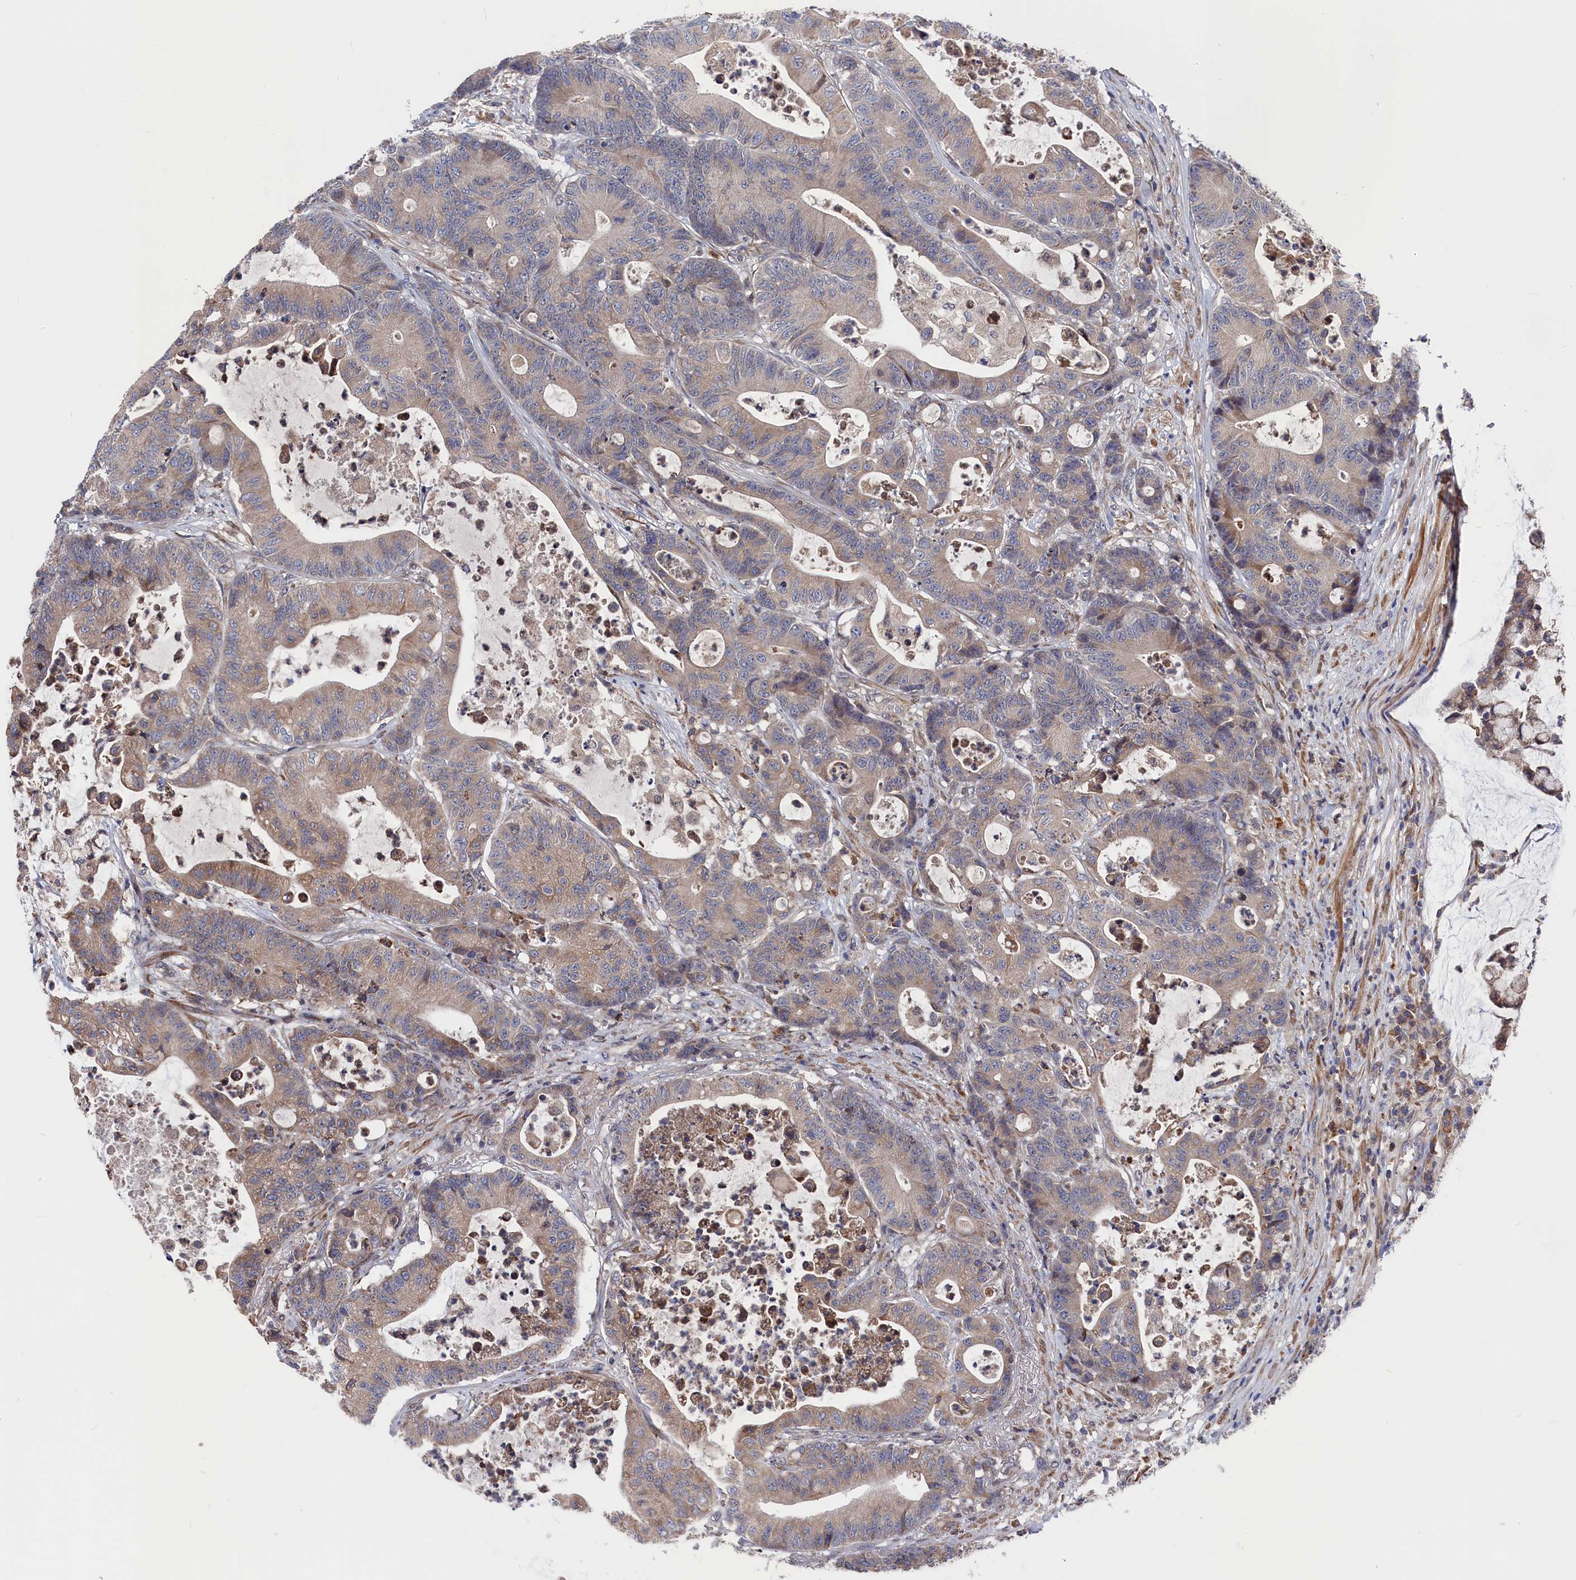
{"staining": {"intensity": "weak", "quantity": ">75%", "location": "cytoplasmic/membranous"}, "tissue": "colorectal cancer", "cell_type": "Tumor cells", "image_type": "cancer", "snomed": [{"axis": "morphology", "description": "Adenocarcinoma, NOS"}, {"axis": "topography", "description": "Colon"}], "caption": "Tumor cells show weak cytoplasmic/membranous positivity in about >75% of cells in colorectal cancer (adenocarcinoma).", "gene": "CYB5D2", "patient": {"sex": "female", "age": 84}}